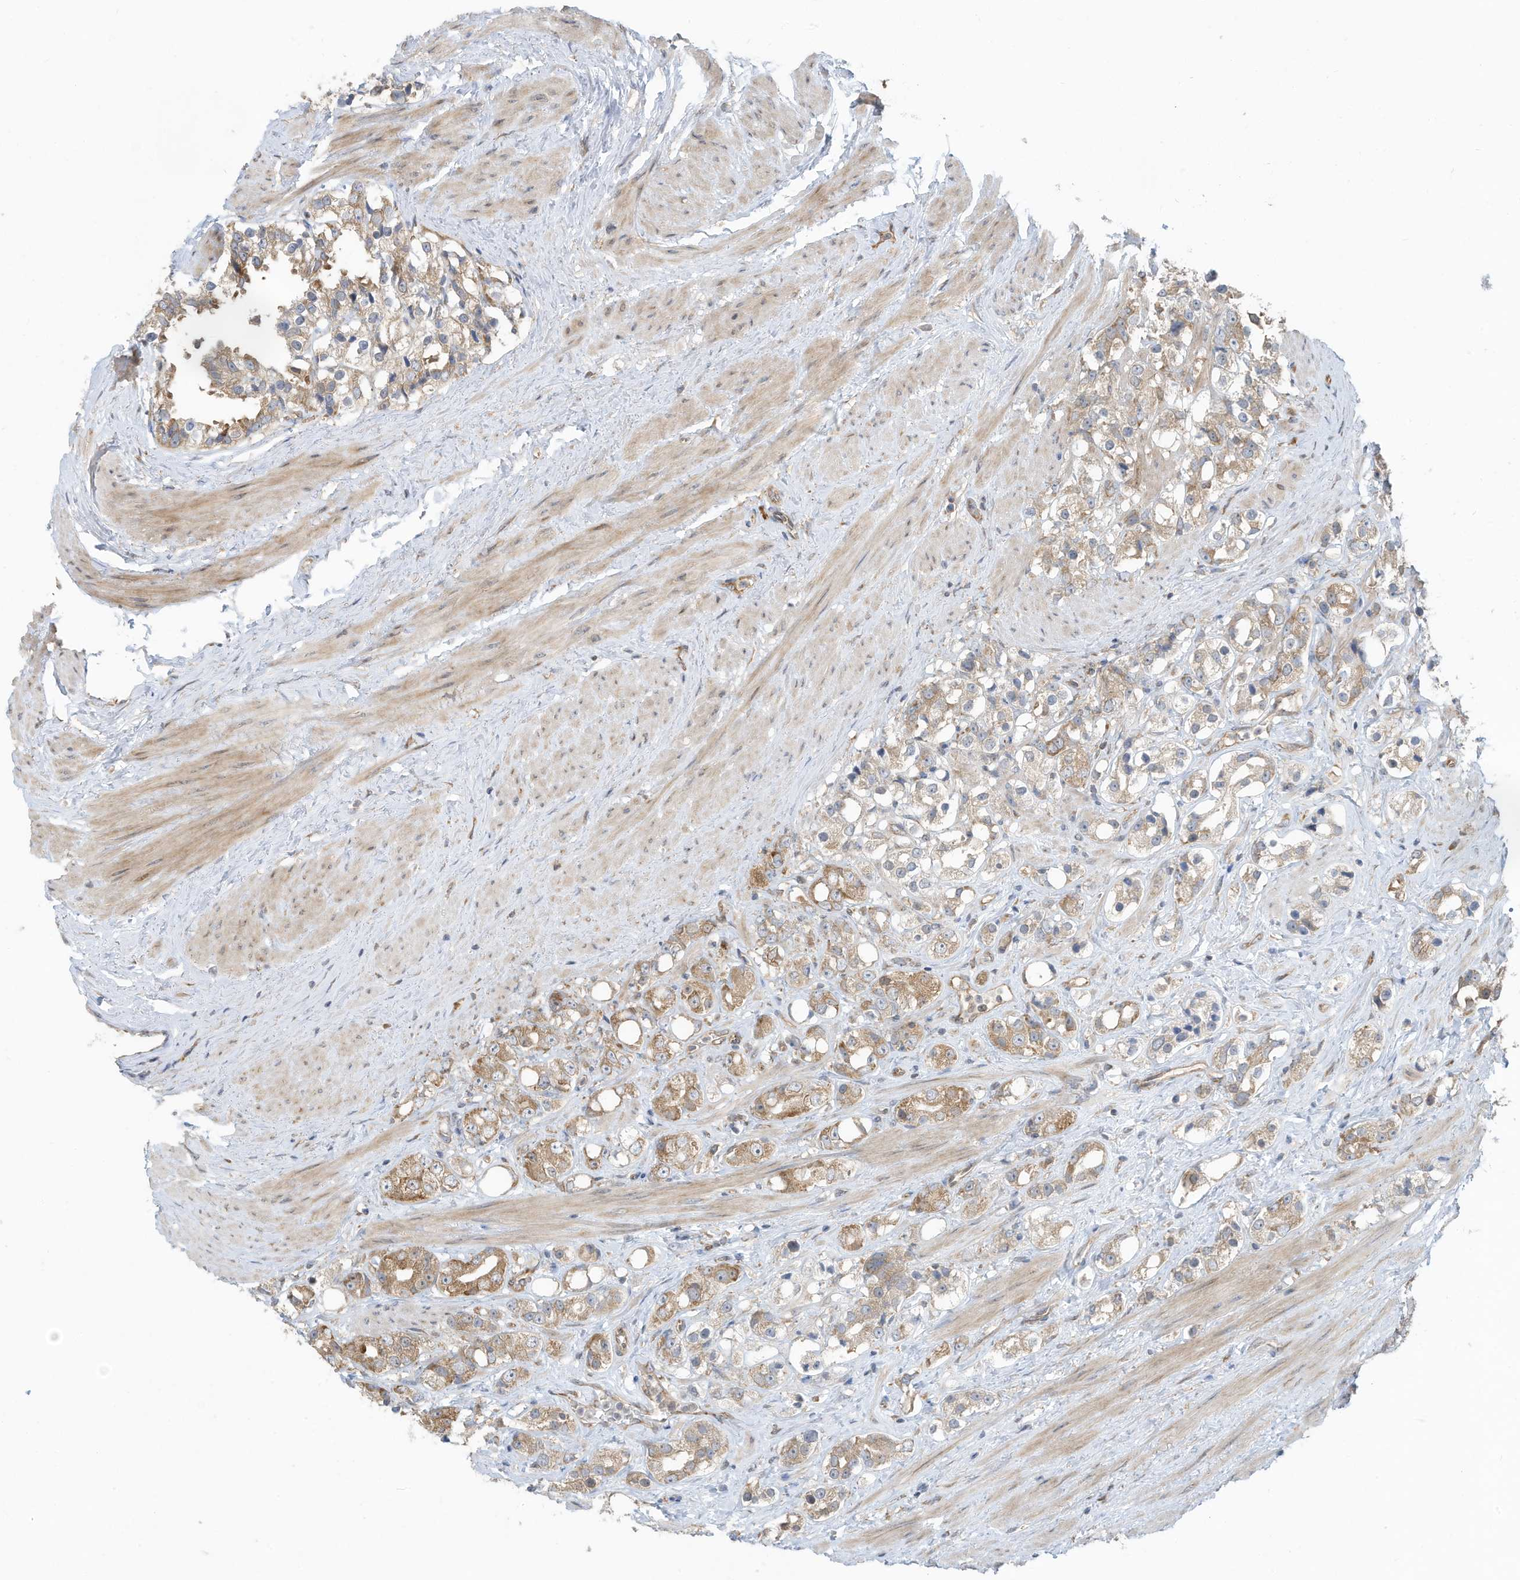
{"staining": {"intensity": "moderate", "quantity": ">75%", "location": "cytoplasmic/membranous"}, "tissue": "prostate cancer", "cell_type": "Tumor cells", "image_type": "cancer", "snomed": [{"axis": "morphology", "description": "Adenocarcinoma, NOS"}, {"axis": "topography", "description": "Prostate"}], "caption": "The image displays immunohistochemical staining of adenocarcinoma (prostate). There is moderate cytoplasmic/membranous staining is present in approximately >75% of tumor cells. The protein is stained brown, and the nuclei are stained in blue (DAB IHC with brightfield microscopy, high magnification).", "gene": "USE1", "patient": {"sex": "male", "age": 79}}